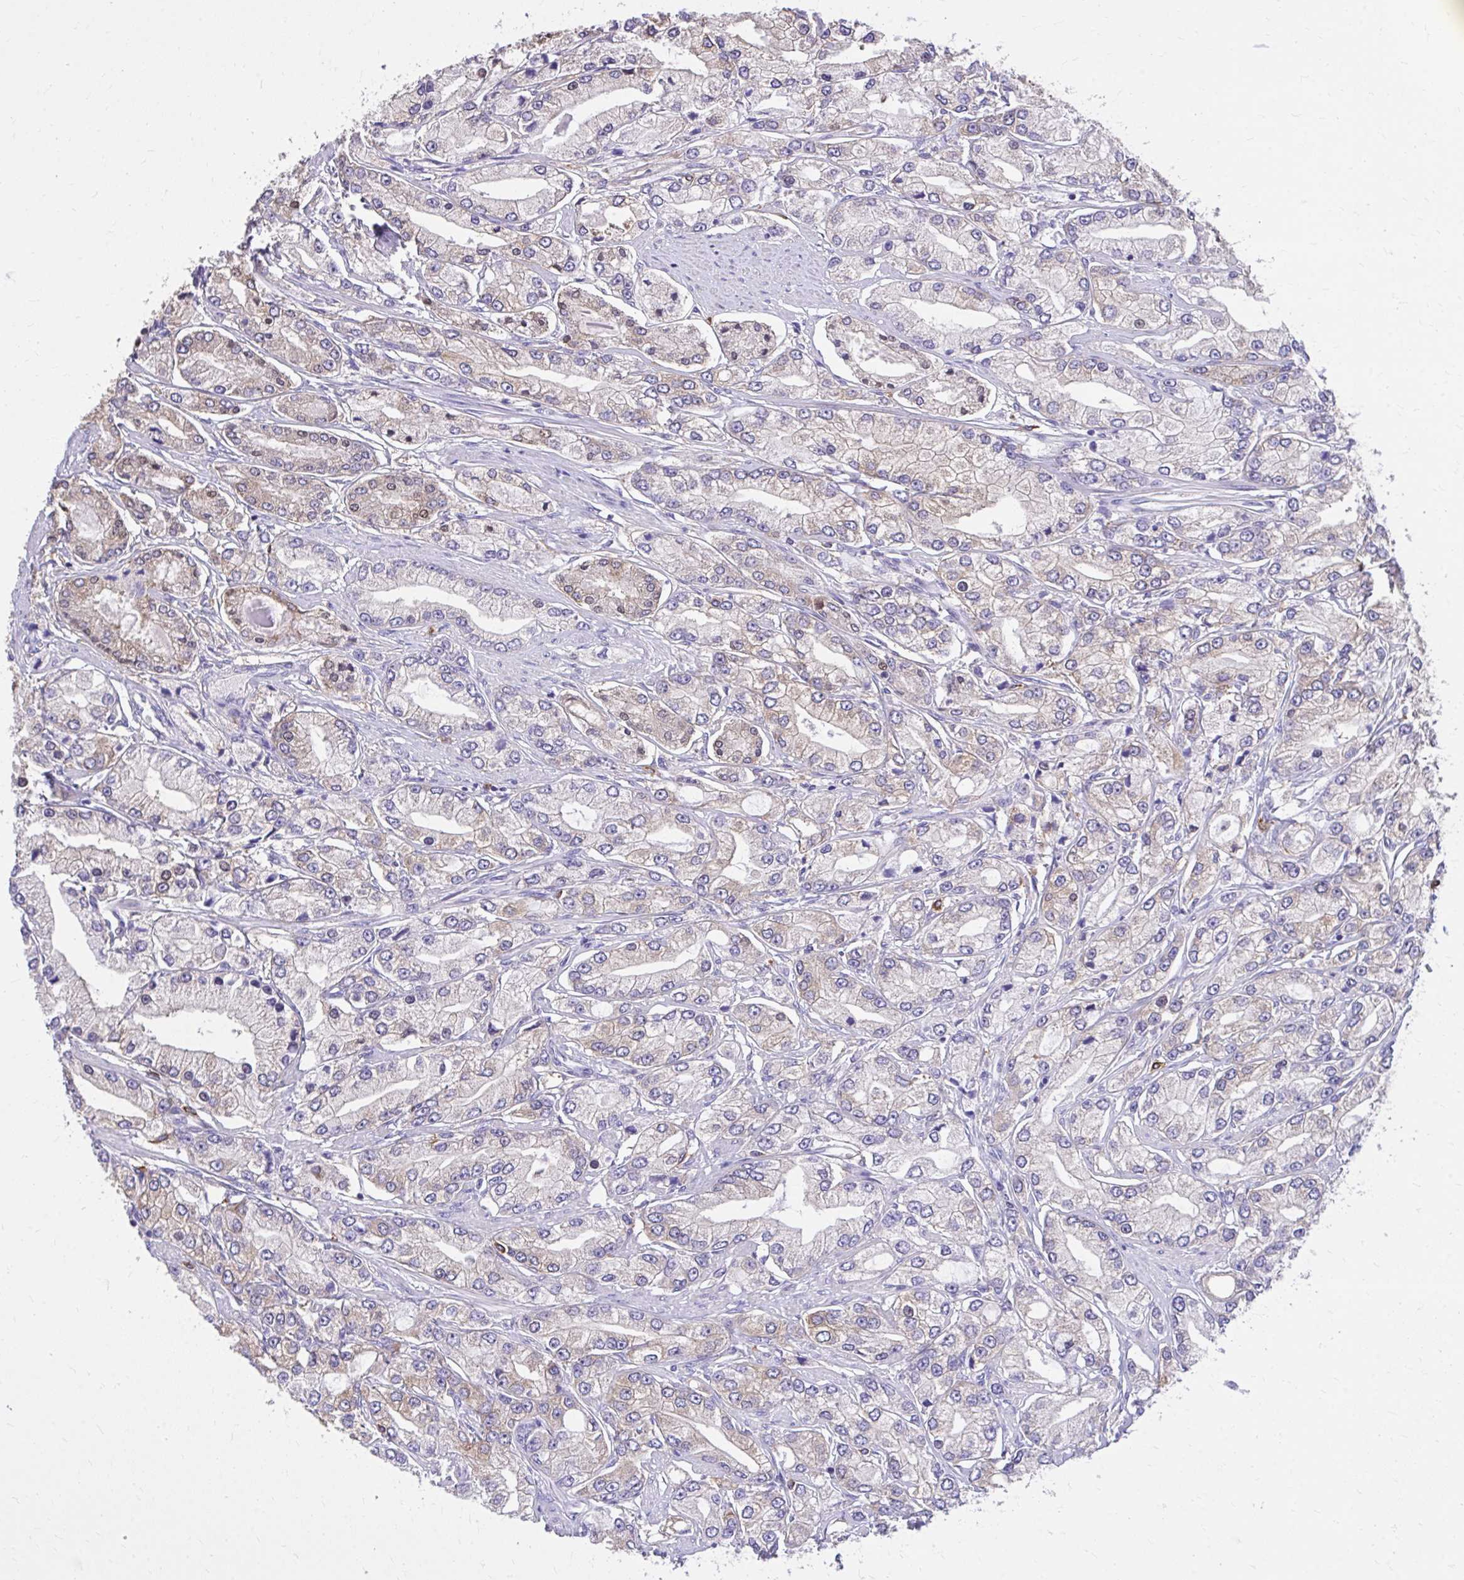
{"staining": {"intensity": "weak", "quantity": "<25%", "location": "cytoplasmic/membranous"}, "tissue": "prostate cancer", "cell_type": "Tumor cells", "image_type": "cancer", "snomed": [{"axis": "morphology", "description": "Adenocarcinoma, High grade"}, {"axis": "topography", "description": "Prostate"}], "caption": "Tumor cells are negative for protein expression in human prostate cancer (adenocarcinoma (high-grade)).", "gene": "EPB41L1", "patient": {"sex": "male", "age": 66}}